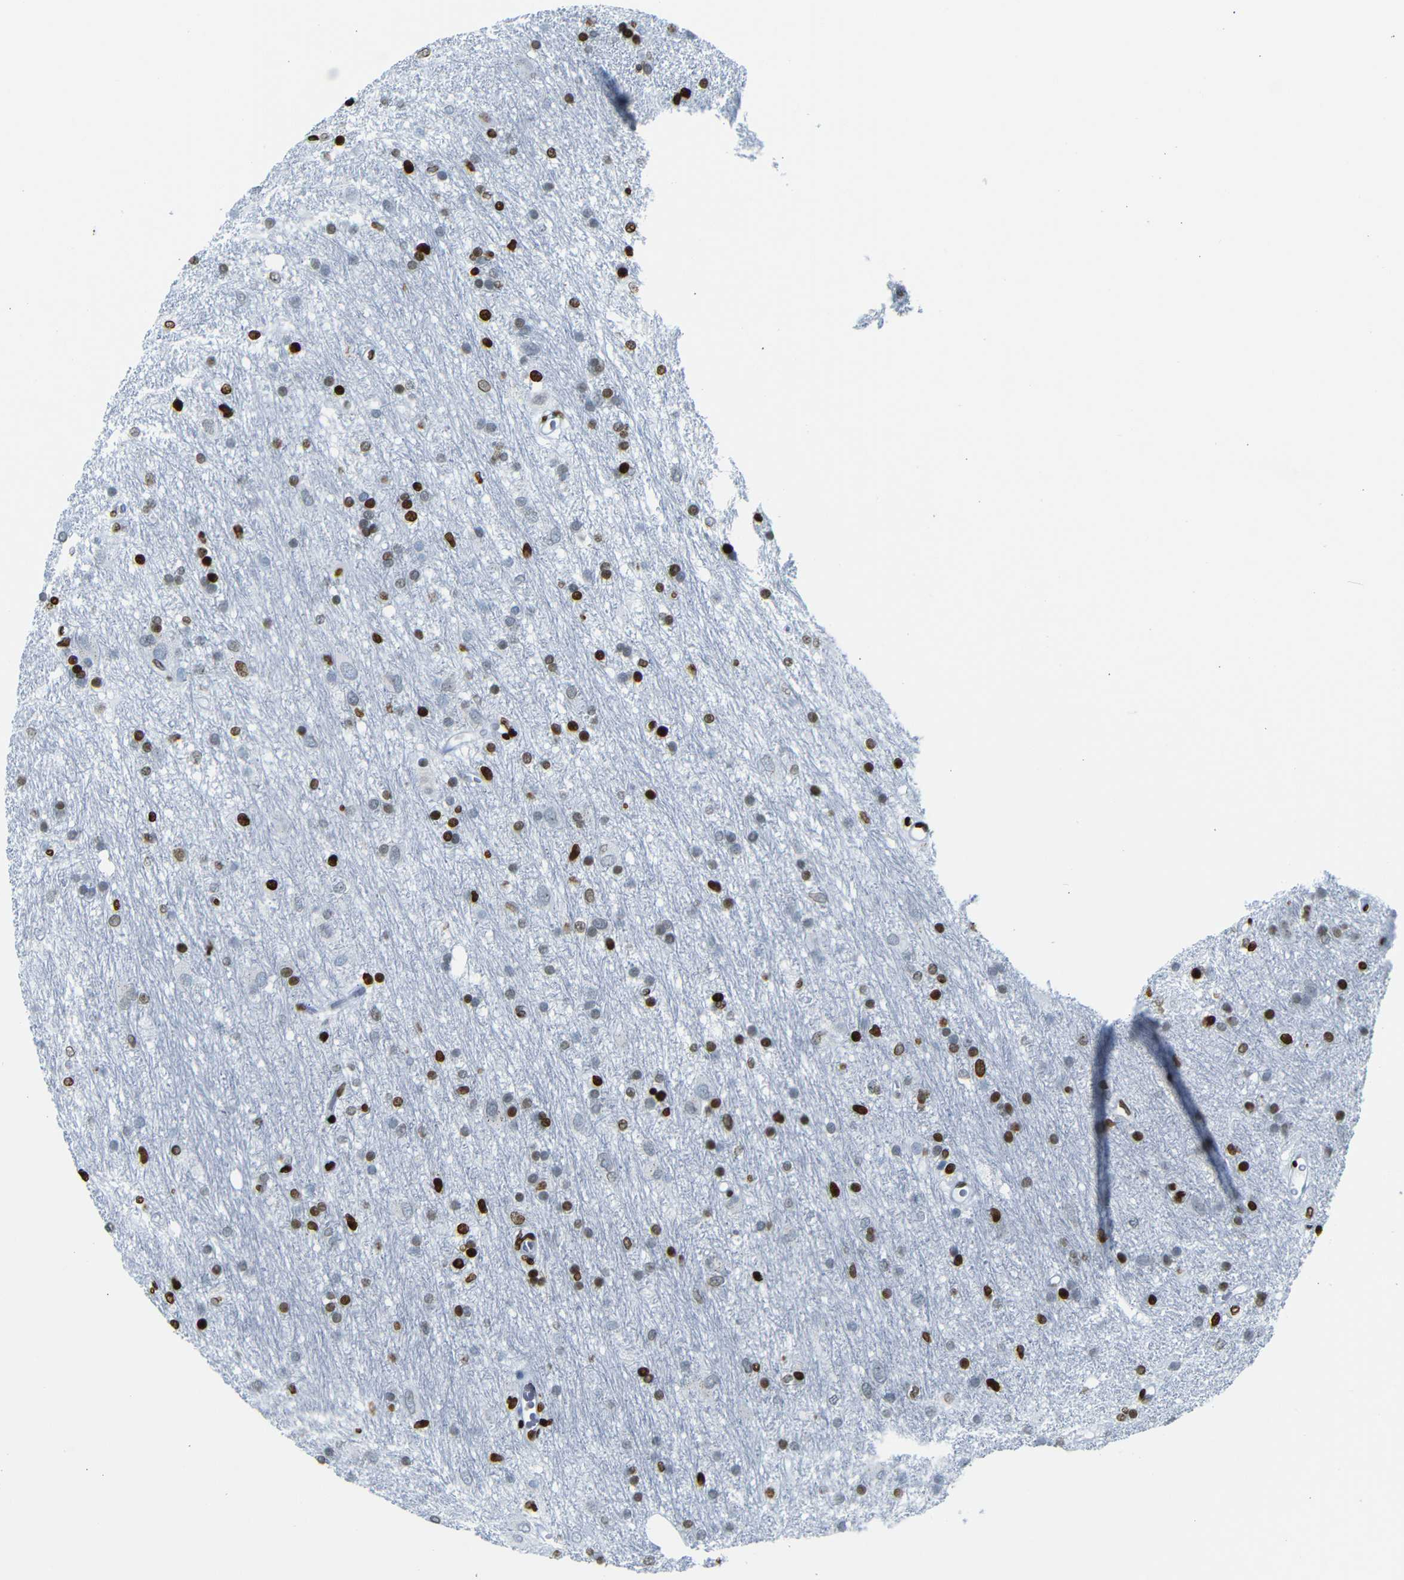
{"staining": {"intensity": "strong", "quantity": ">75%", "location": "nuclear"}, "tissue": "glioma", "cell_type": "Tumor cells", "image_type": "cancer", "snomed": [{"axis": "morphology", "description": "Glioma, malignant, Low grade"}, {"axis": "topography", "description": "Brain"}], "caption": "IHC image of neoplastic tissue: low-grade glioma (malignant) stained using IHC displays high levels of strong protein expression localized specifically in the nuclear of tumor cells, appearing as a nuclear brown color.", "gene": "NPIPB15", "patient": {"sex": "male", "age": 77}}